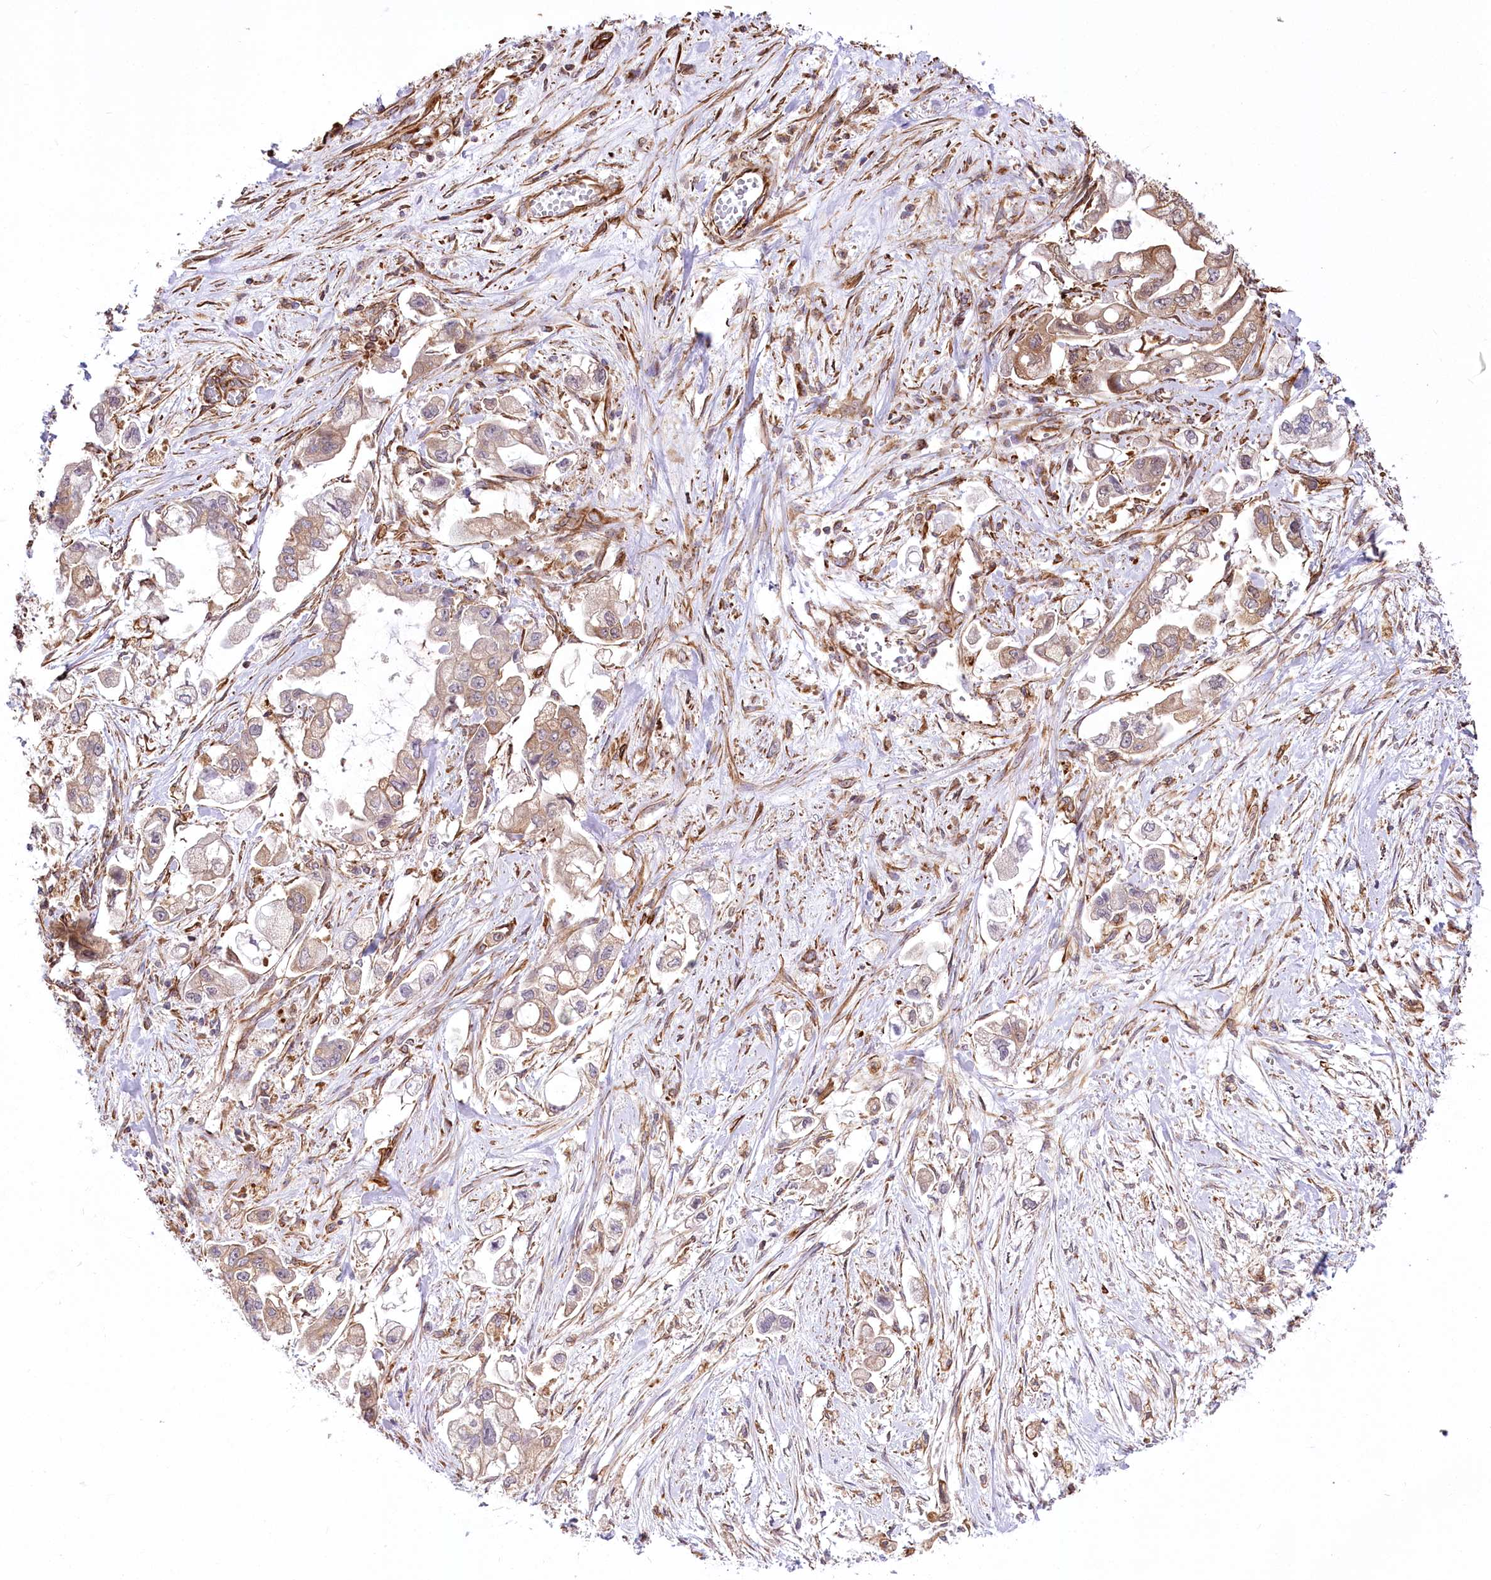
{"staining": {"intensity": "moderate", "quantity": "<25%", "location": "cytoplasmic/membranous"}, "tissue": "stomach cancer", "cell_type": "Tumor cells", "image_type": "cancer", "snomed": [{"axis": "morphology", "description": "Adenocarcinoma, NOS"}, {"axis": "topography", "description": "Stomach"}], "caption": "Immunohistochemistry of stomach cancer shows low levels of moderate cytoplasmic/membranous positivity in about <25% of tumor cells.", "gene": "TTC1", "patient": {"sex": "male", "age": 62}}